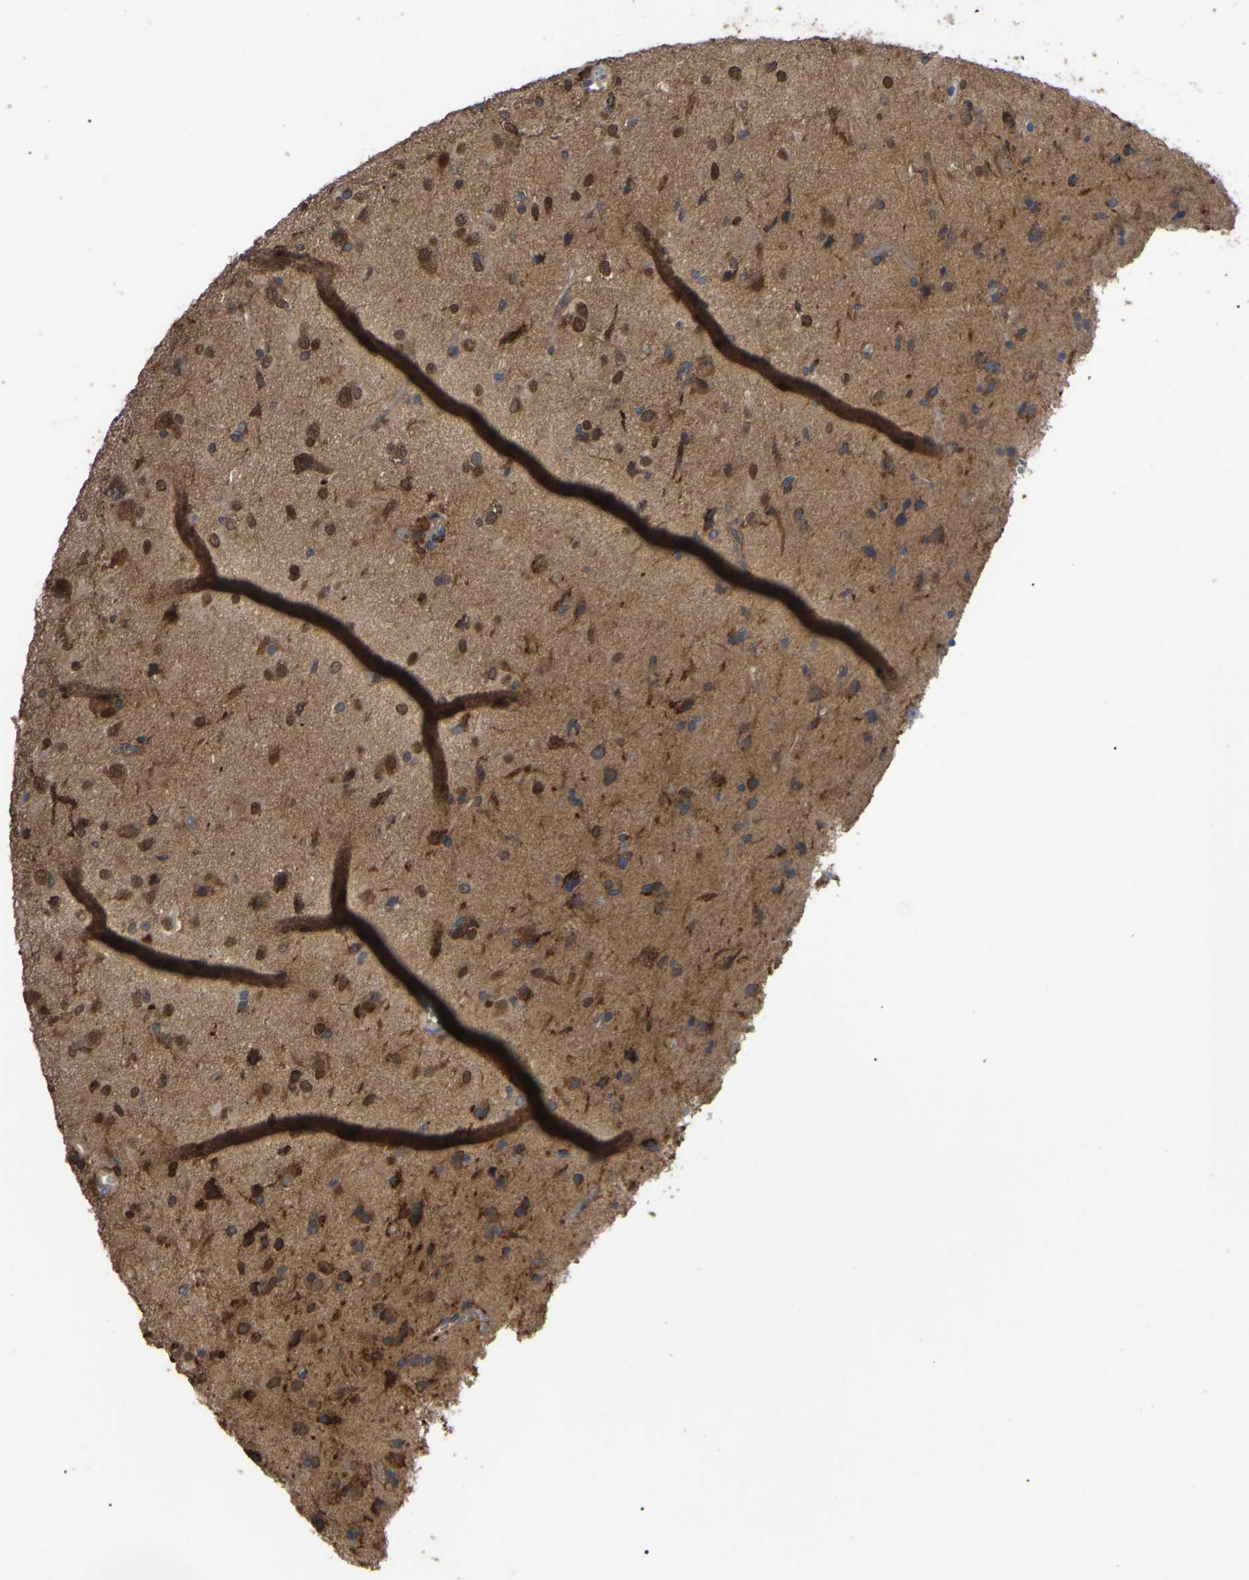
{"staining": {"intensity": "moderate", "quantity": ">75%", "location": "cytoplasmic/membranous"}, "tissue": "glioma", "cell_type": "Tumor cells", "image_type": "cancer", "snomed": [{"axis": "morphology", "description": "Glioma, malignant, Low grade"}, {"axis": "topography", "description": "Brain"}], "caption": "Malignant glioma (low-grade) tissue demonstrates moderate cytoplasmic/membranous positivity in about >75% of tumor cells", "gene": "CIT", "patient": {"sex": "male", "age": 65}}